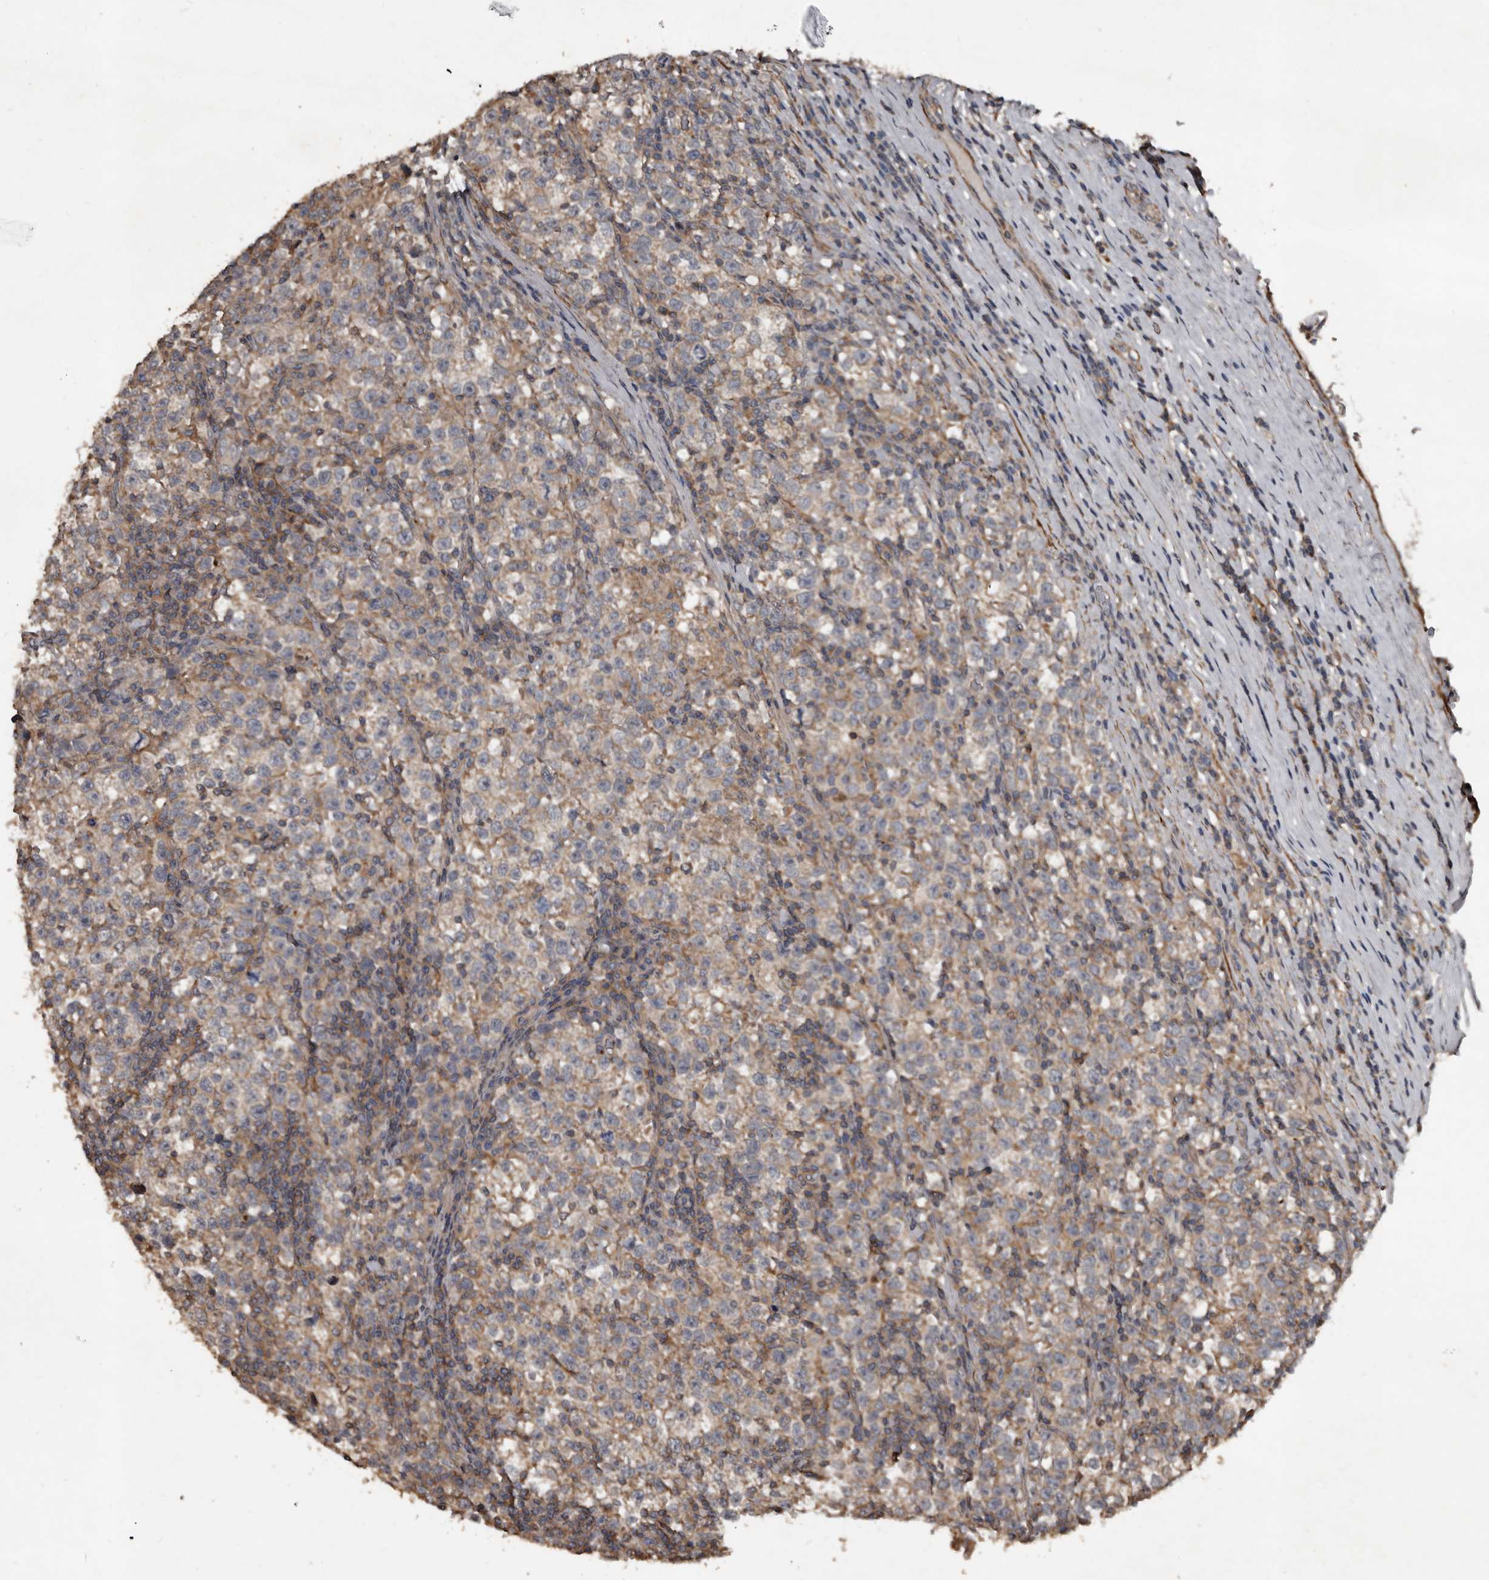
{"staining": {"intensity": "weak", "quantity": "<25%", "location": "cytoplasmic/membranous"}, "tissue": "testis cancer", "cell_type": "Tumor cells", "image_type": "cancer", "snomed": [{"axis": "morphology", "description": "Normal tissue, NOS"}, {"axis": "morphology", "description": "Seminoma, NOS"}, {"axis": "topography", "description": "Testis"}], "caption": "The micrograph shows no staining of tumor cells in testis seminoma.", "gene": "GREB1", "patient": {"sex": "male", "age": 43}}